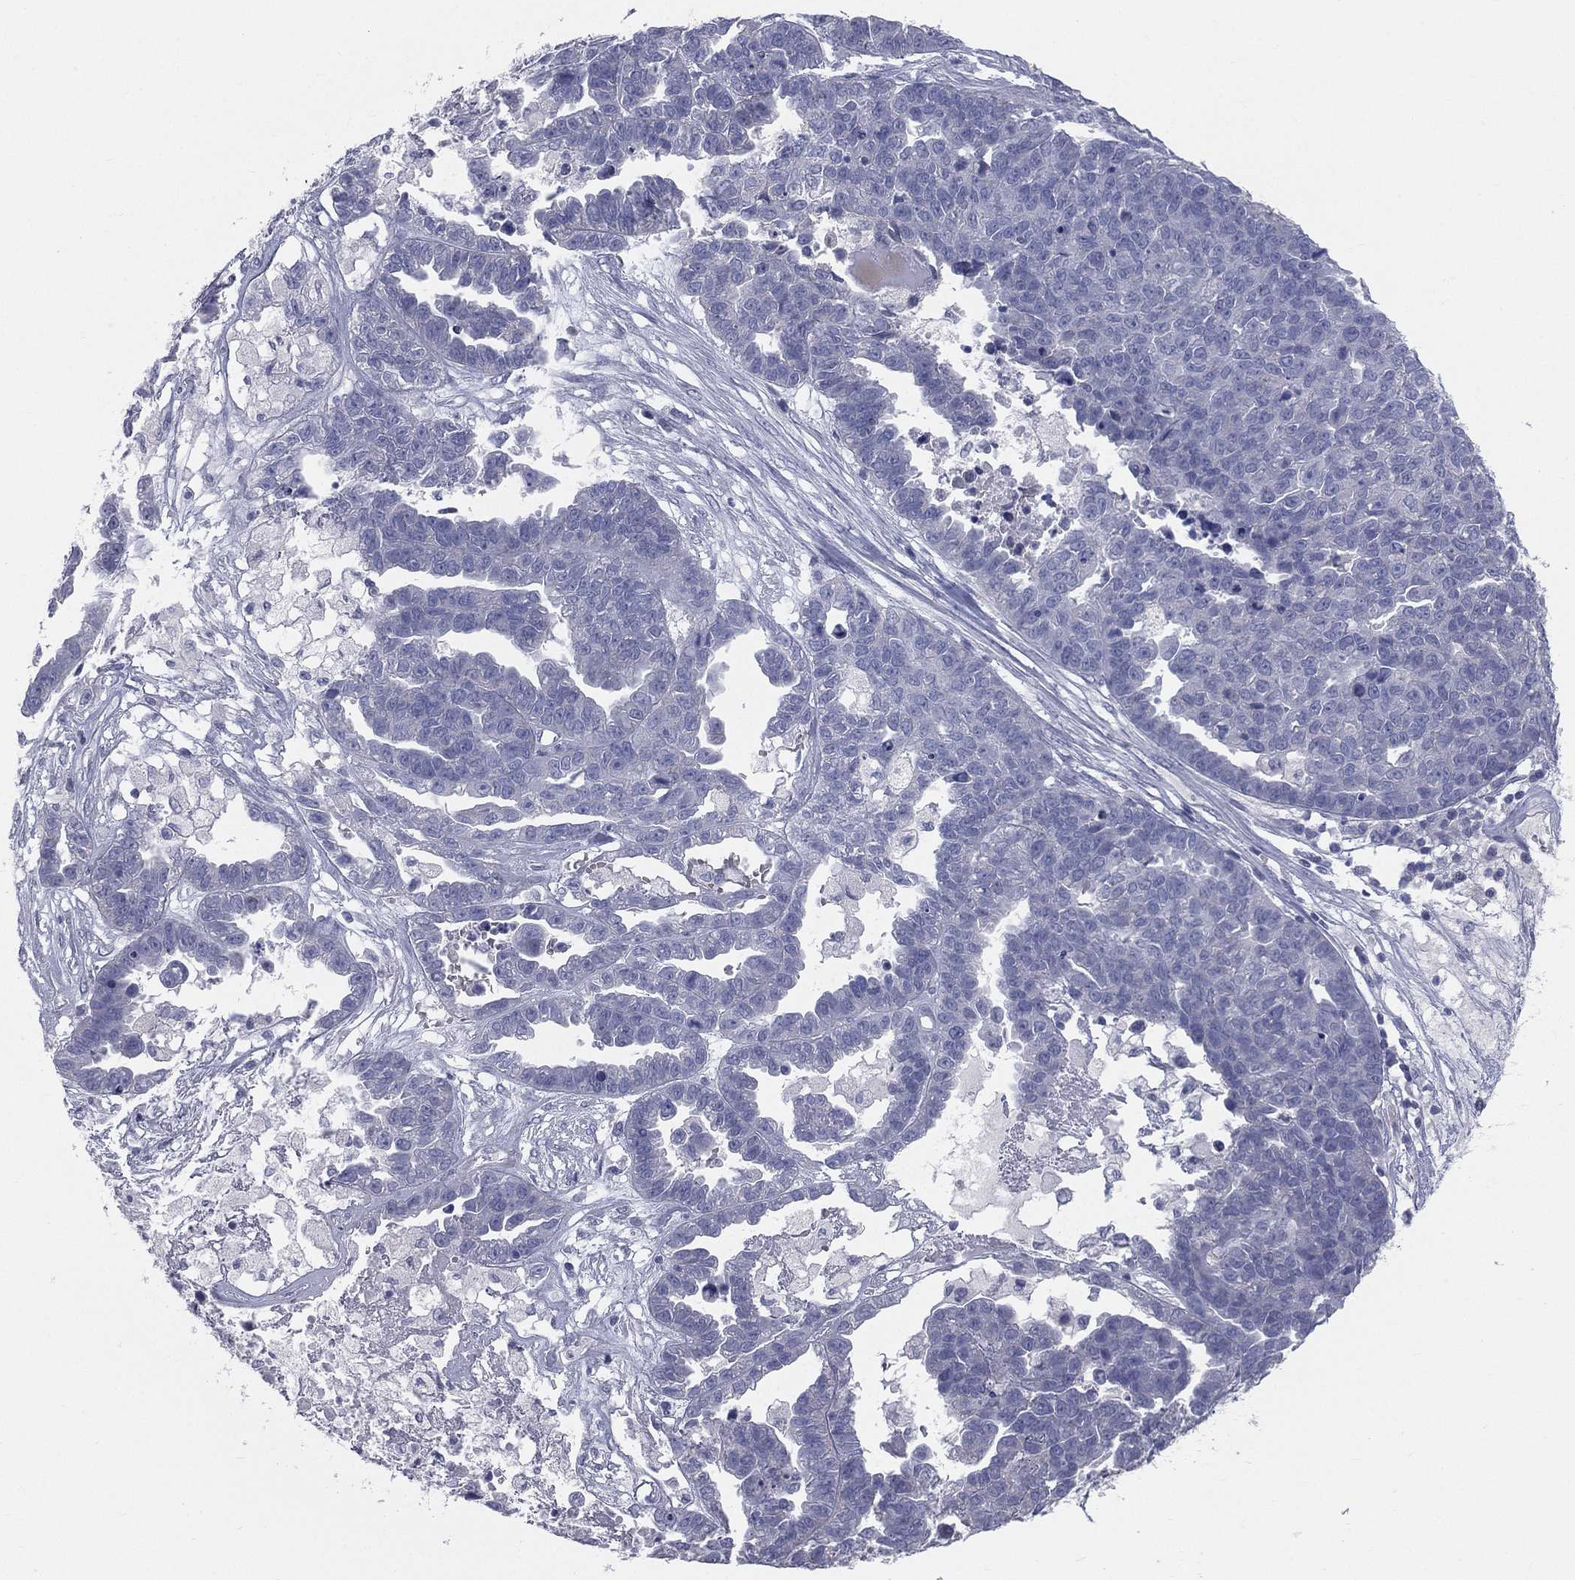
{"staining": {"intensity": "negative", "quantity": "none", "location": "none"}, "tissue": "ovarian cancer", "cell_type": "Tumor cells", "image_type": "cancer", "snomed": [{"axis": "morphology", "description": "Cystadenocarcinoma, serous, NOS"}, {"axis": "topography", "description": "Ovary"}], "caption": "Tumor cells show no significant protein positivity in serous cystadenocarcinoma (ovarian).", "gene": "STK31", "patient": {"sex": "female", "age": 87}}